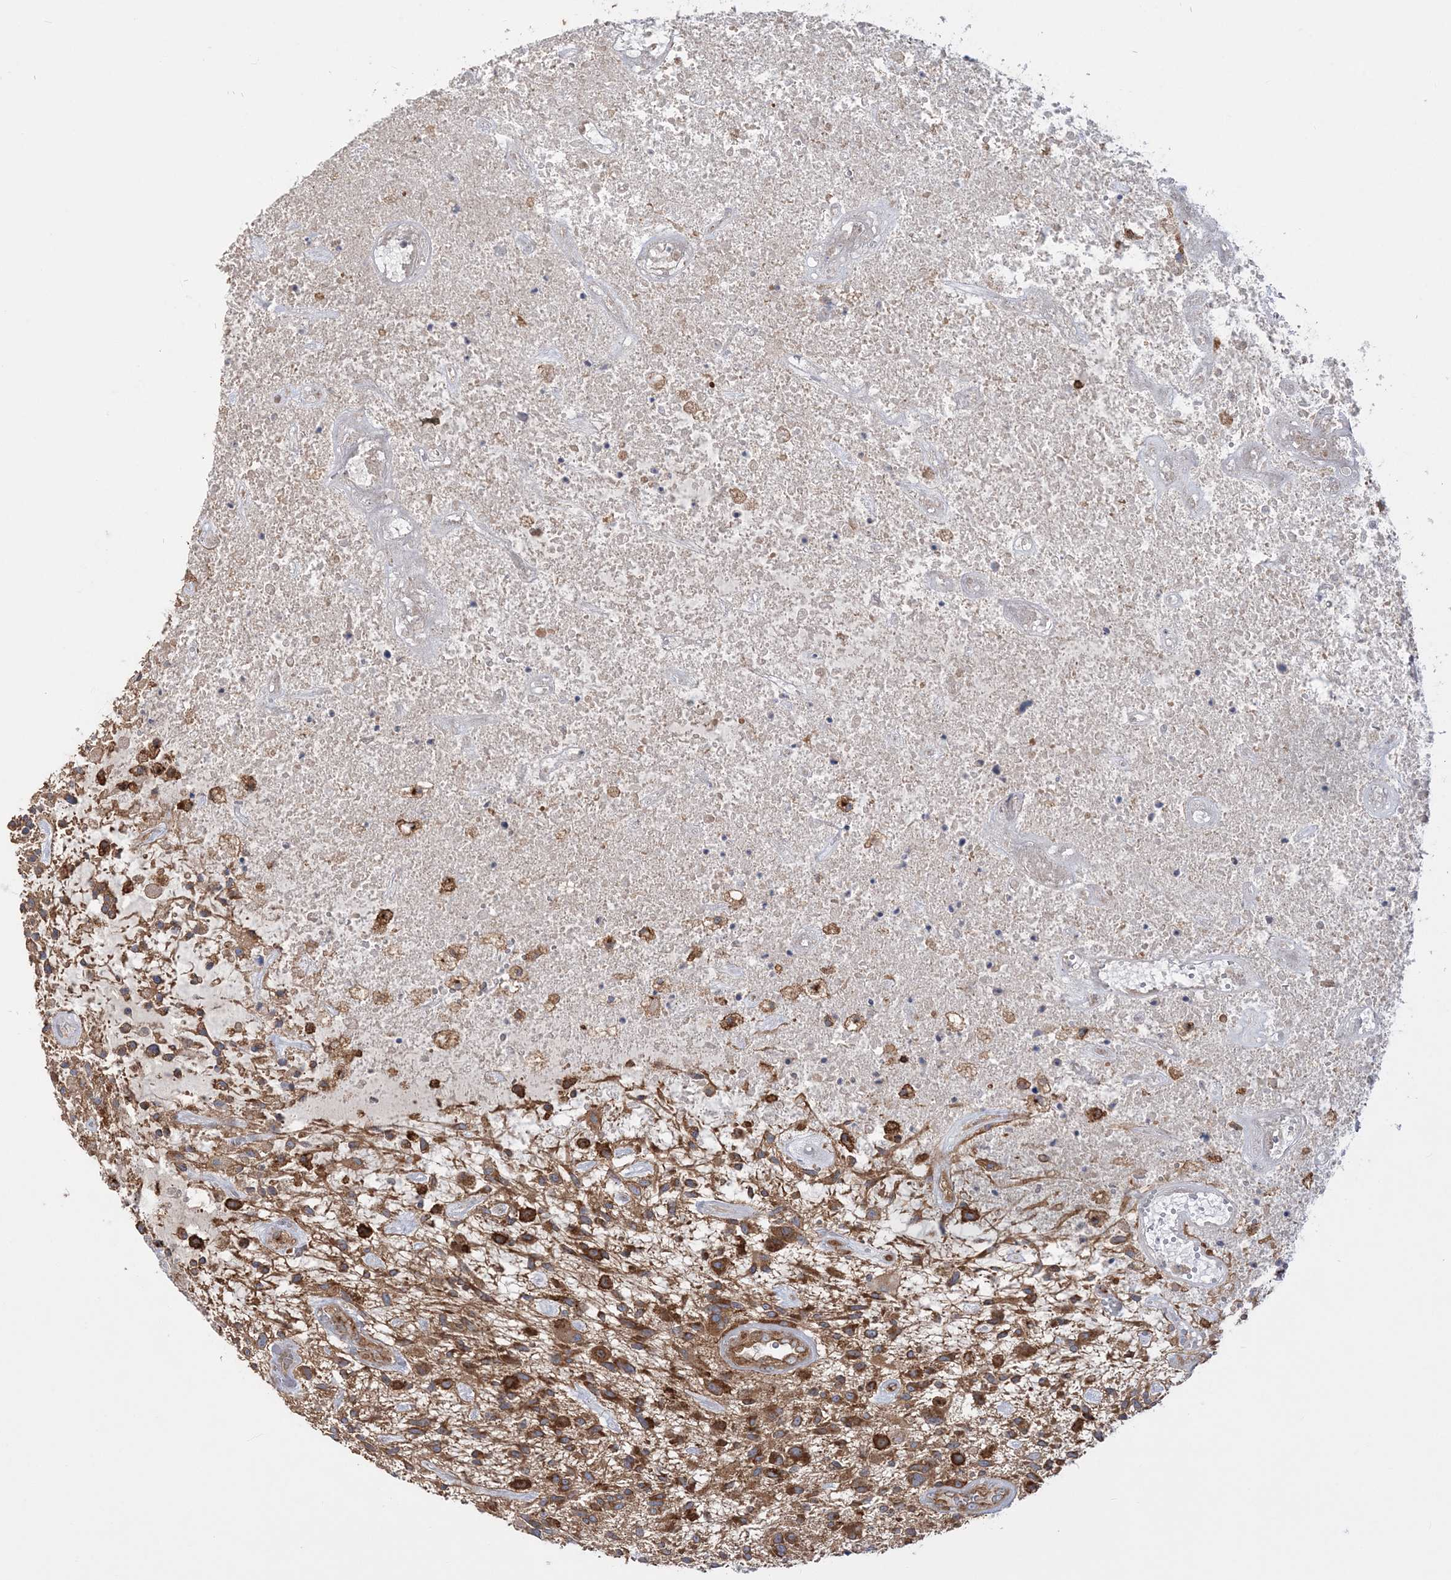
{"staining": {"intensity": "strong", "quantity": ">75%", "location": "cytoplasmic/membranous"}, "tissue": "glioma", "cell_type": "Tumor cells", "image_type": "cancer", "snomed": [{"axis": "morphology", "description": "Glioma, malignant, High grade"}, {"axis": "topography", "description": "Brain"}], "caption": "This micrograph reveals immunohistochemistry staining of human glioma, with high strong cytoplasmic/membranous staining in approximately >75% of tumor cells.", "gene": "TBC1D5", "patient": {"sex": "male", "age": 47}}